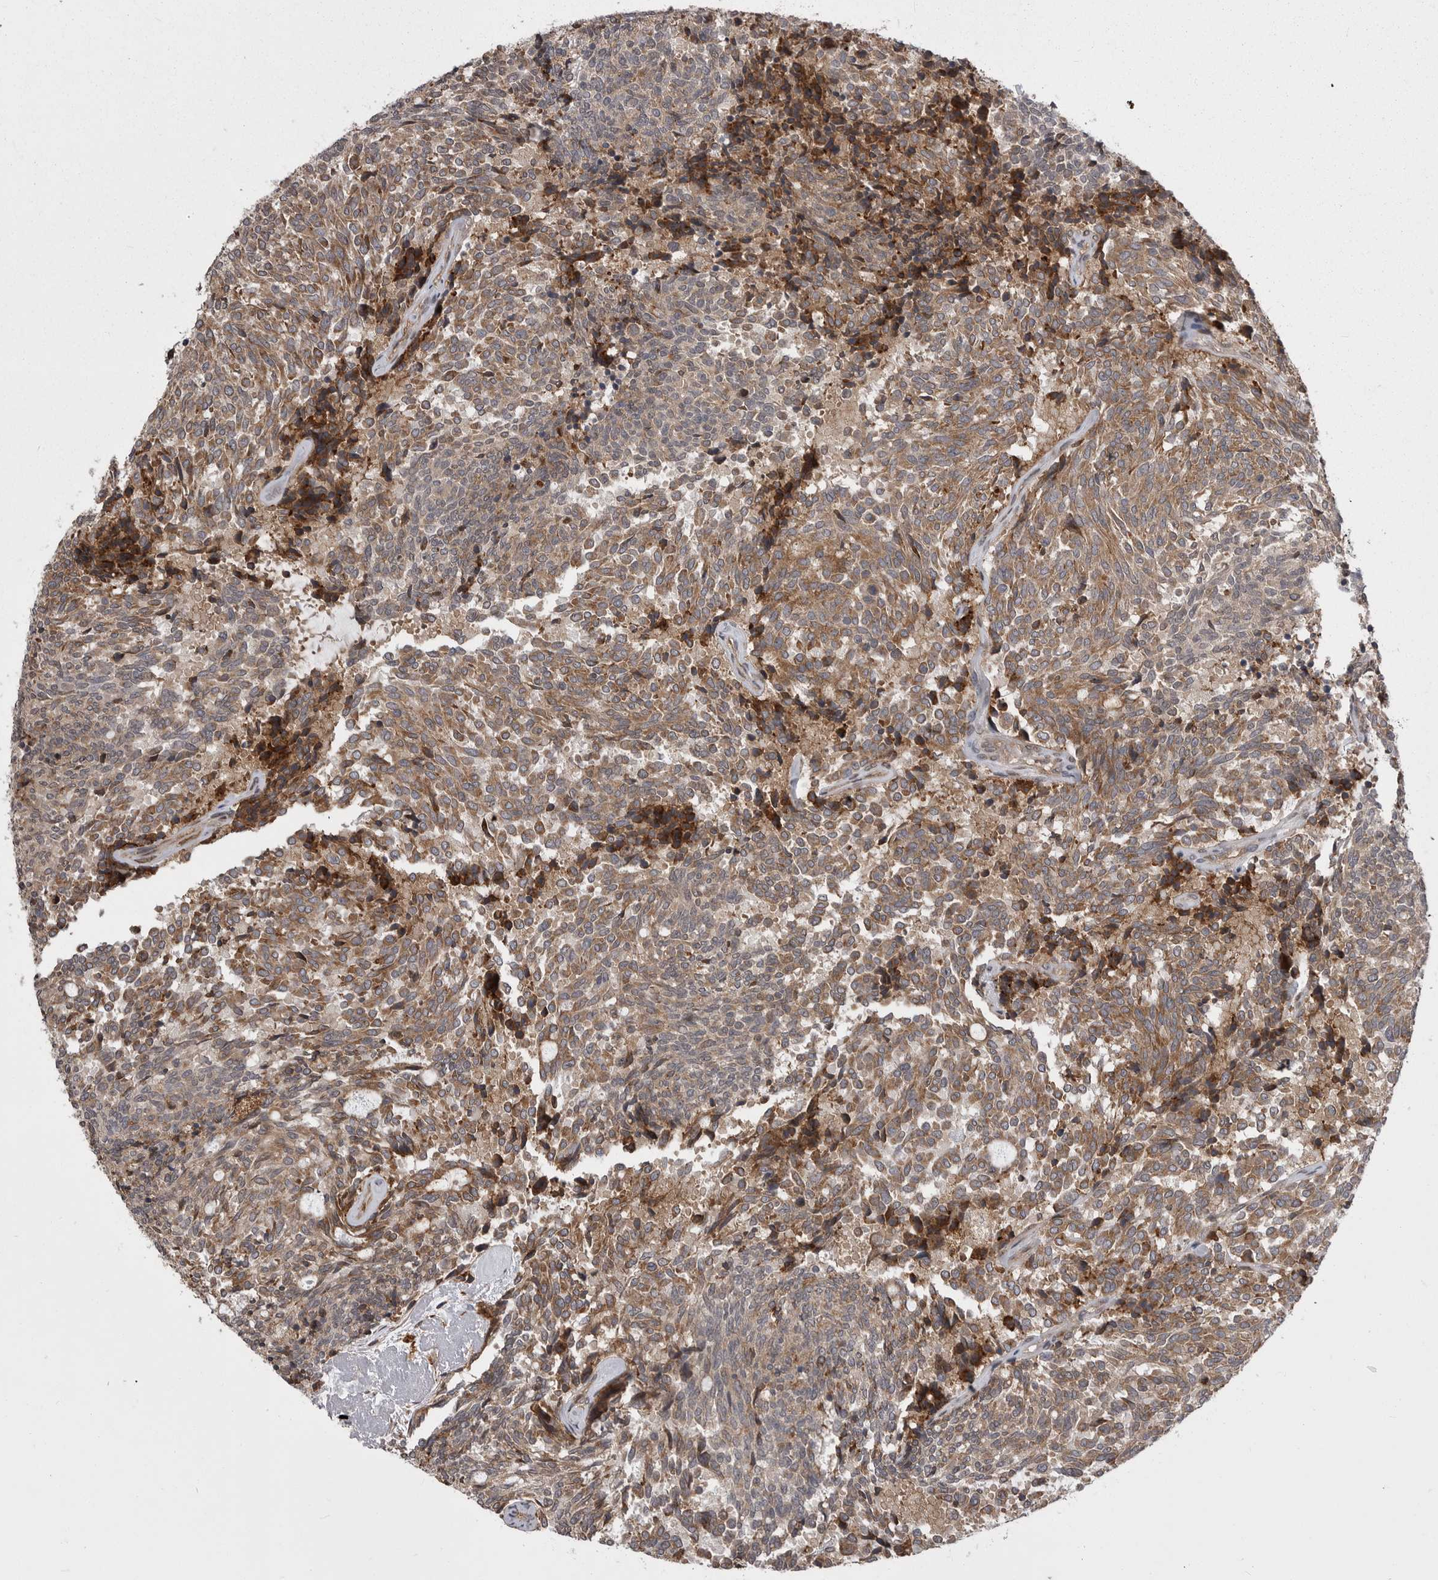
{"staining": {"intensity": "moderate", "quantity": ">75%", "location": "cytoplasmic/membranous"}, "tissue": "carcinoid", "cell_type": "Tumor cells", "image_type": "cancer", "snomed": [{"axis": "morphology", "description": "Carcinoid, malignant, NOS"}, {"axis": "topography", "description": "Pancreas"}], "caption": "An image of human malignant carcinoid stained for a protein demonstrates moderate cytoplasmic/membranous brown staining in tumor cells.", "gene": "ABL1", "patient": {"sex": "female", "age": 54}}